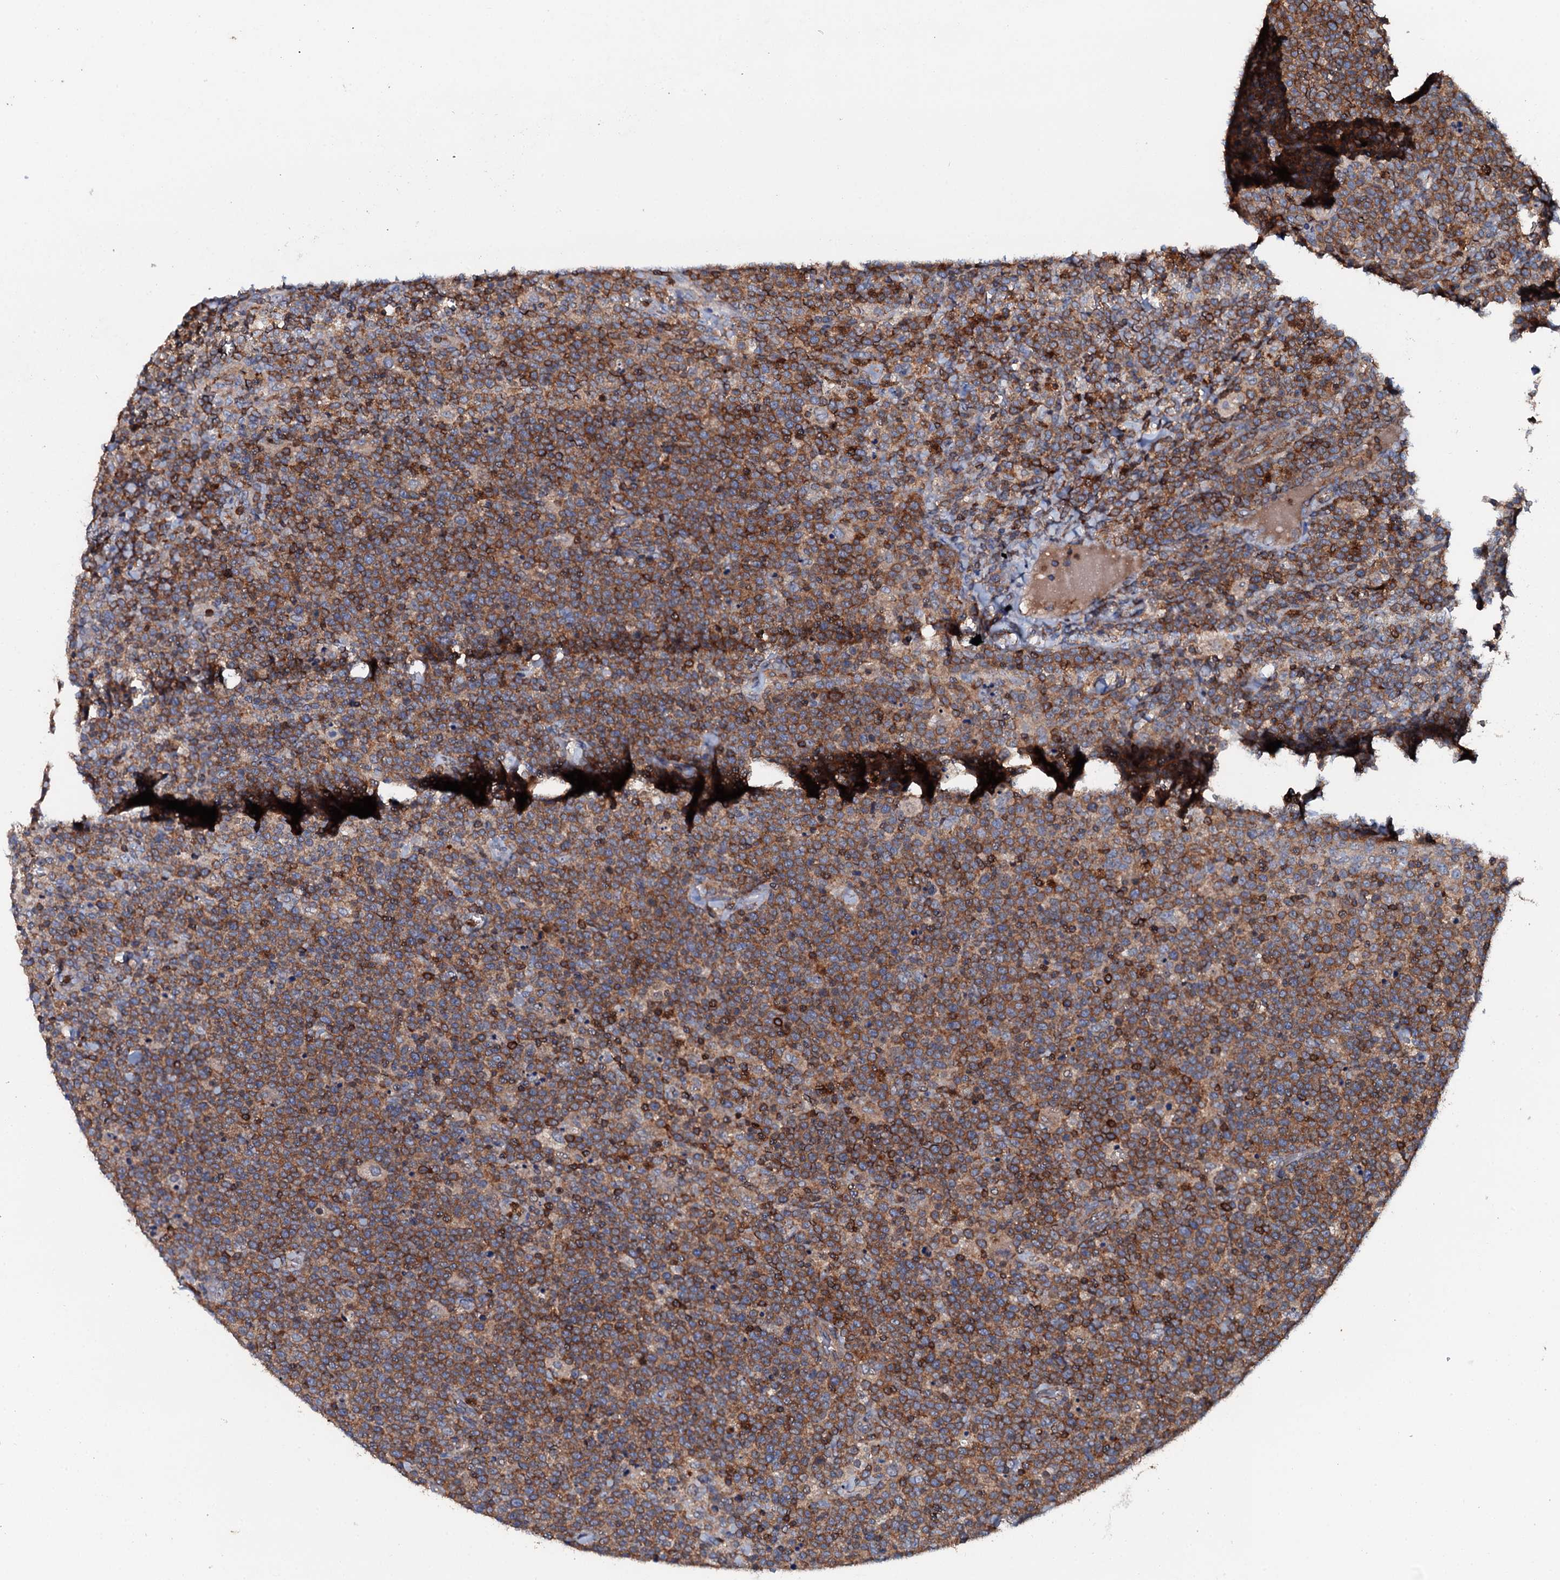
{"staining": {"intensity": "moderate", "quantity": ">75%", "location": "cytoplasmic/membranous"}, "tissue": "lymphoma", "cell_type": "Tumor cells", "image_type": "cancer", "snomed": [{"axis": "morphology", "description": "Malignant lymphoma, non-Hodgkin's type, High grade"}, {"axis": "topography", "description": "Lymph node"}], "caption": "High-grade malignant lymphoma, non-Hodgkin's type stained with a protein marker shows moderate staining in tumor cells.", "gene": "GRK2", "patient": {"sex": "male", "age": 61}}